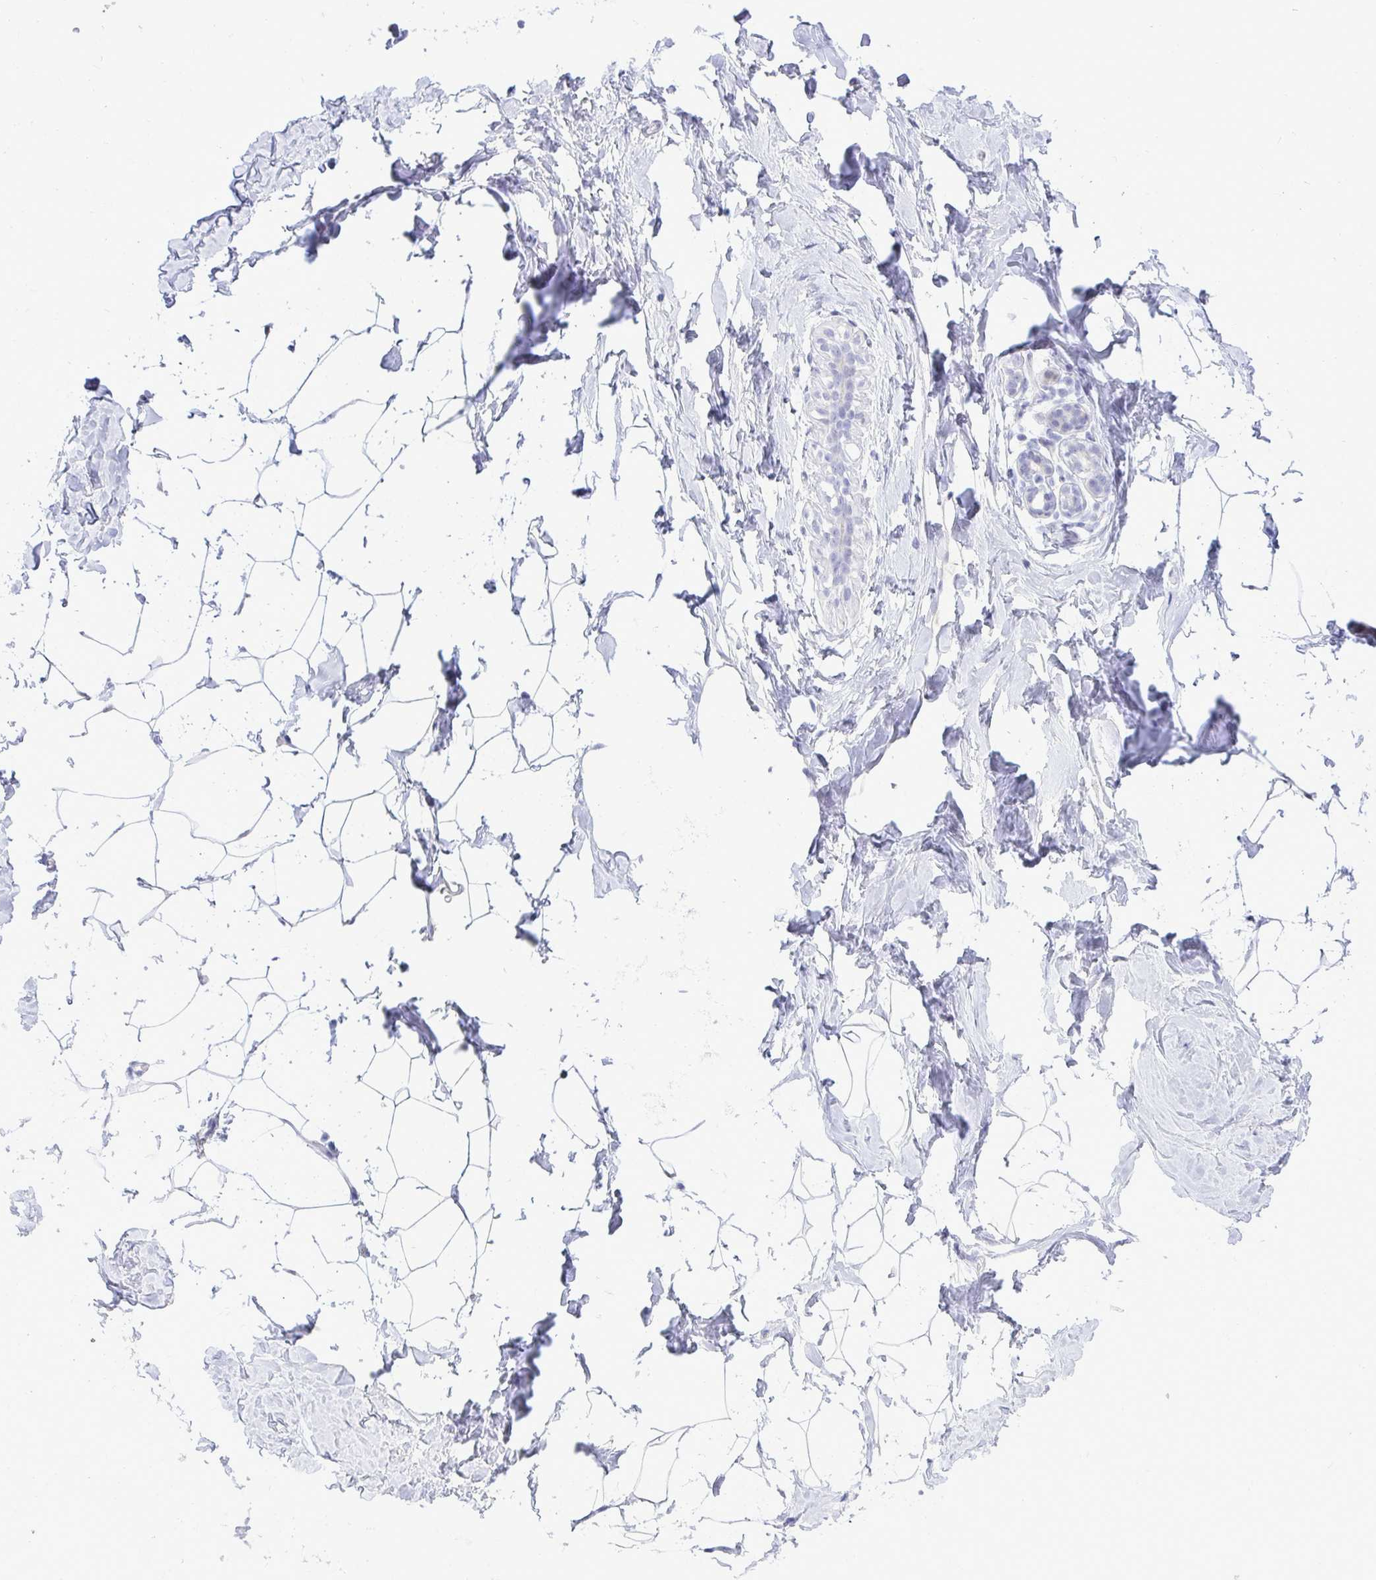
{"staining": {"intensity": "negative", "quantity": "none", "location": "none"}, "tissue": "breast", "cell_type": "Adipocytes", "image_type": "normal", "snomed": [{"axis": "morphology", "description": "Normal tissue, NOS"}, {"axis": "topography", "description": "Breast"}], "caption": "Immunohistochemical staining of benign human breast reveals no significant positivity in adipocytes.", "gene": "EPOP", "patient": {"sex": "female", "age": 32}}